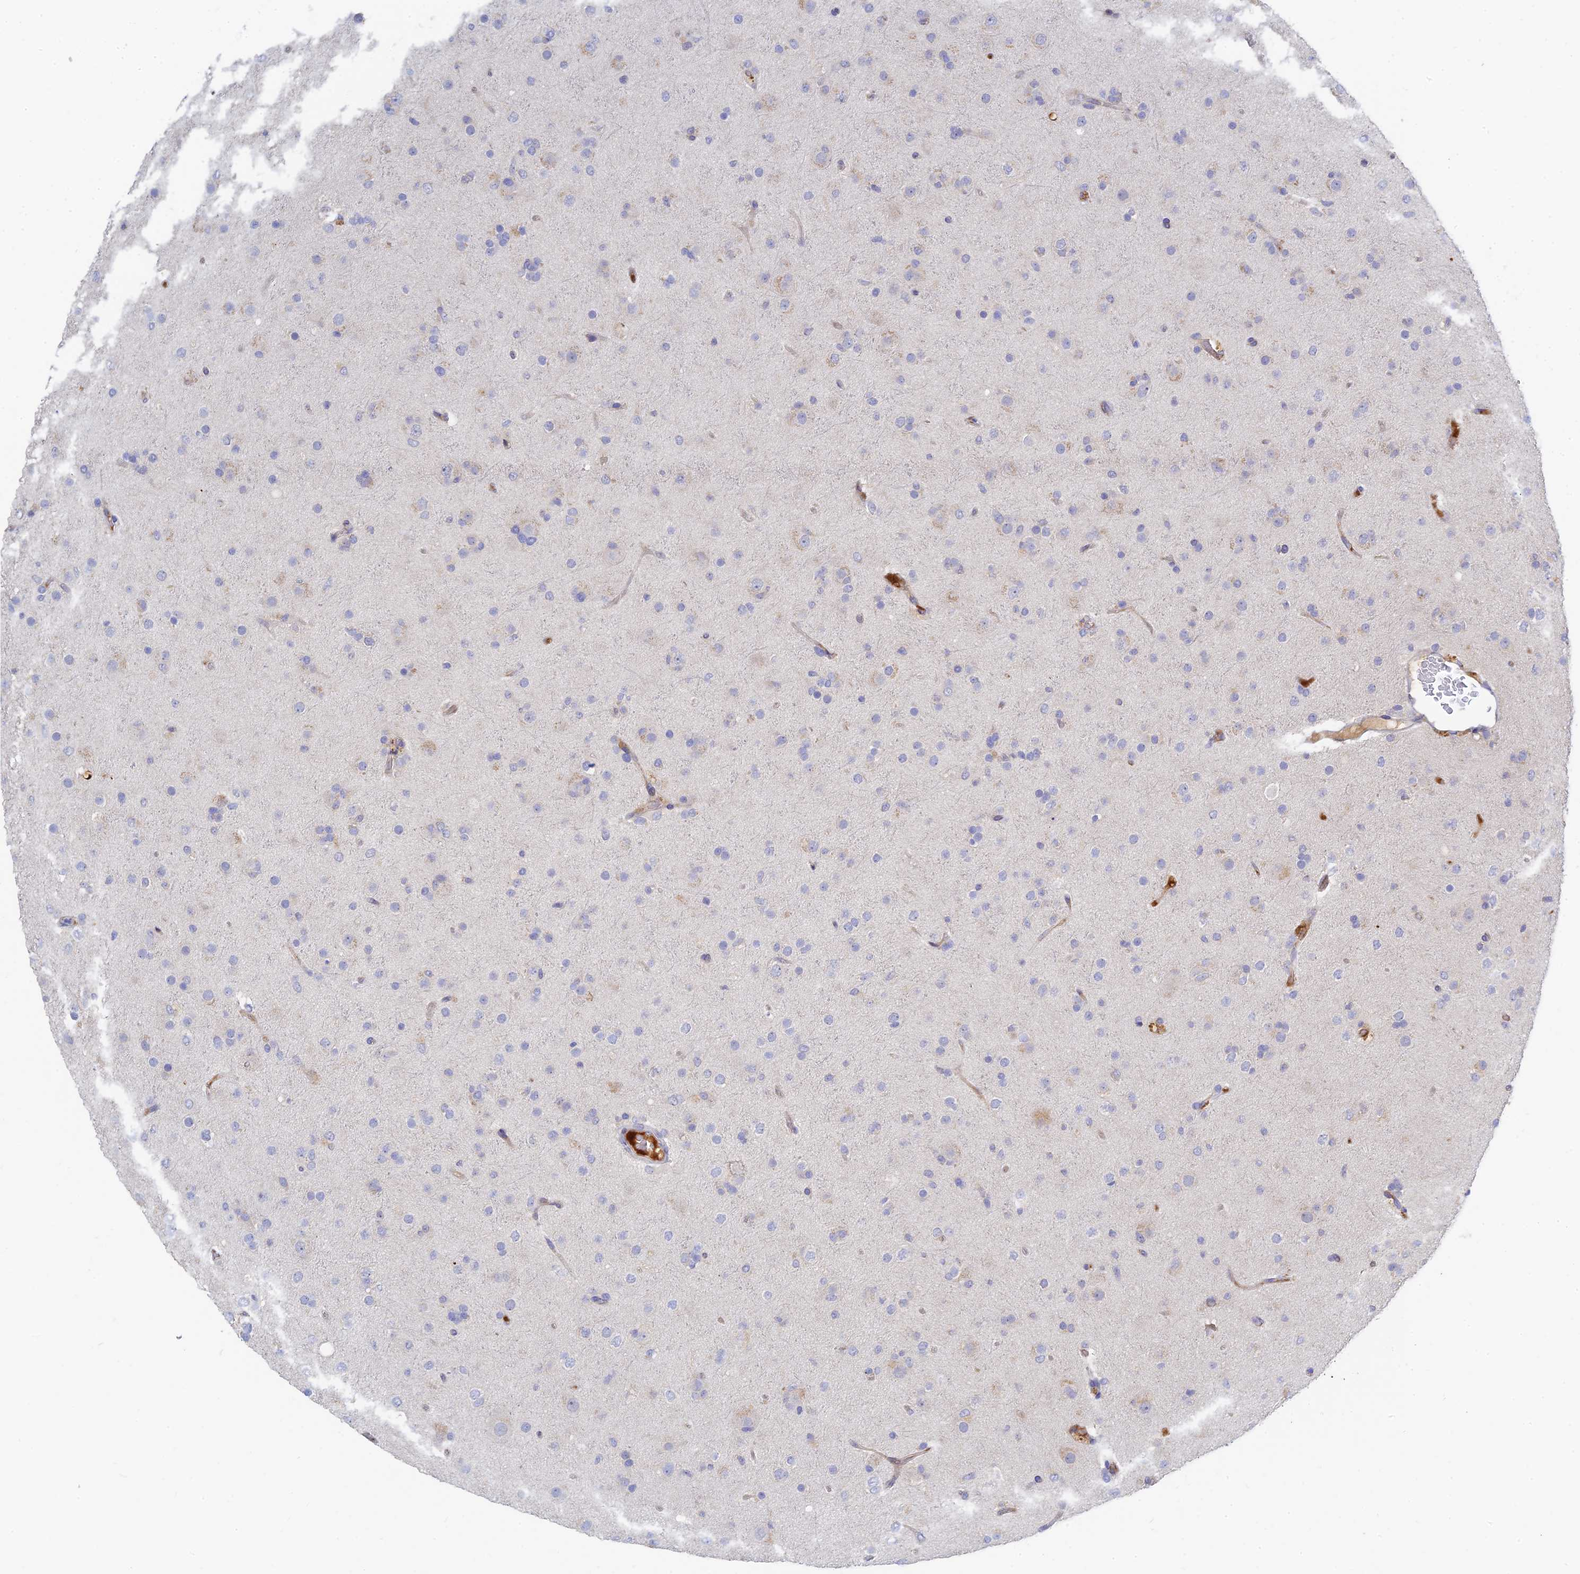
{"staining": {"intensity": "negative", "quantity": "none", "location": "none"}, "tissue": "glioma", "cell_type": "Tumor cells", "image_type": "cancer", "snomed": [{"axis": "morphology", "description": "Glioma, malignant, Low grade"}, {"axis": "topography", "description": "Brain"}], "caption": "A high-resolution photomicrograph shows immunohistochemistry (IHC) staining of glioma, which reveals no significant staining in tumor cells. (Brightfield microscopy of DAB (3,3'-diaminobenzidine) immunohistochemistry (IHC) at high magnification).", "gene": "SPATA5L1", "patient": {"sex": "male", "age": 65}}